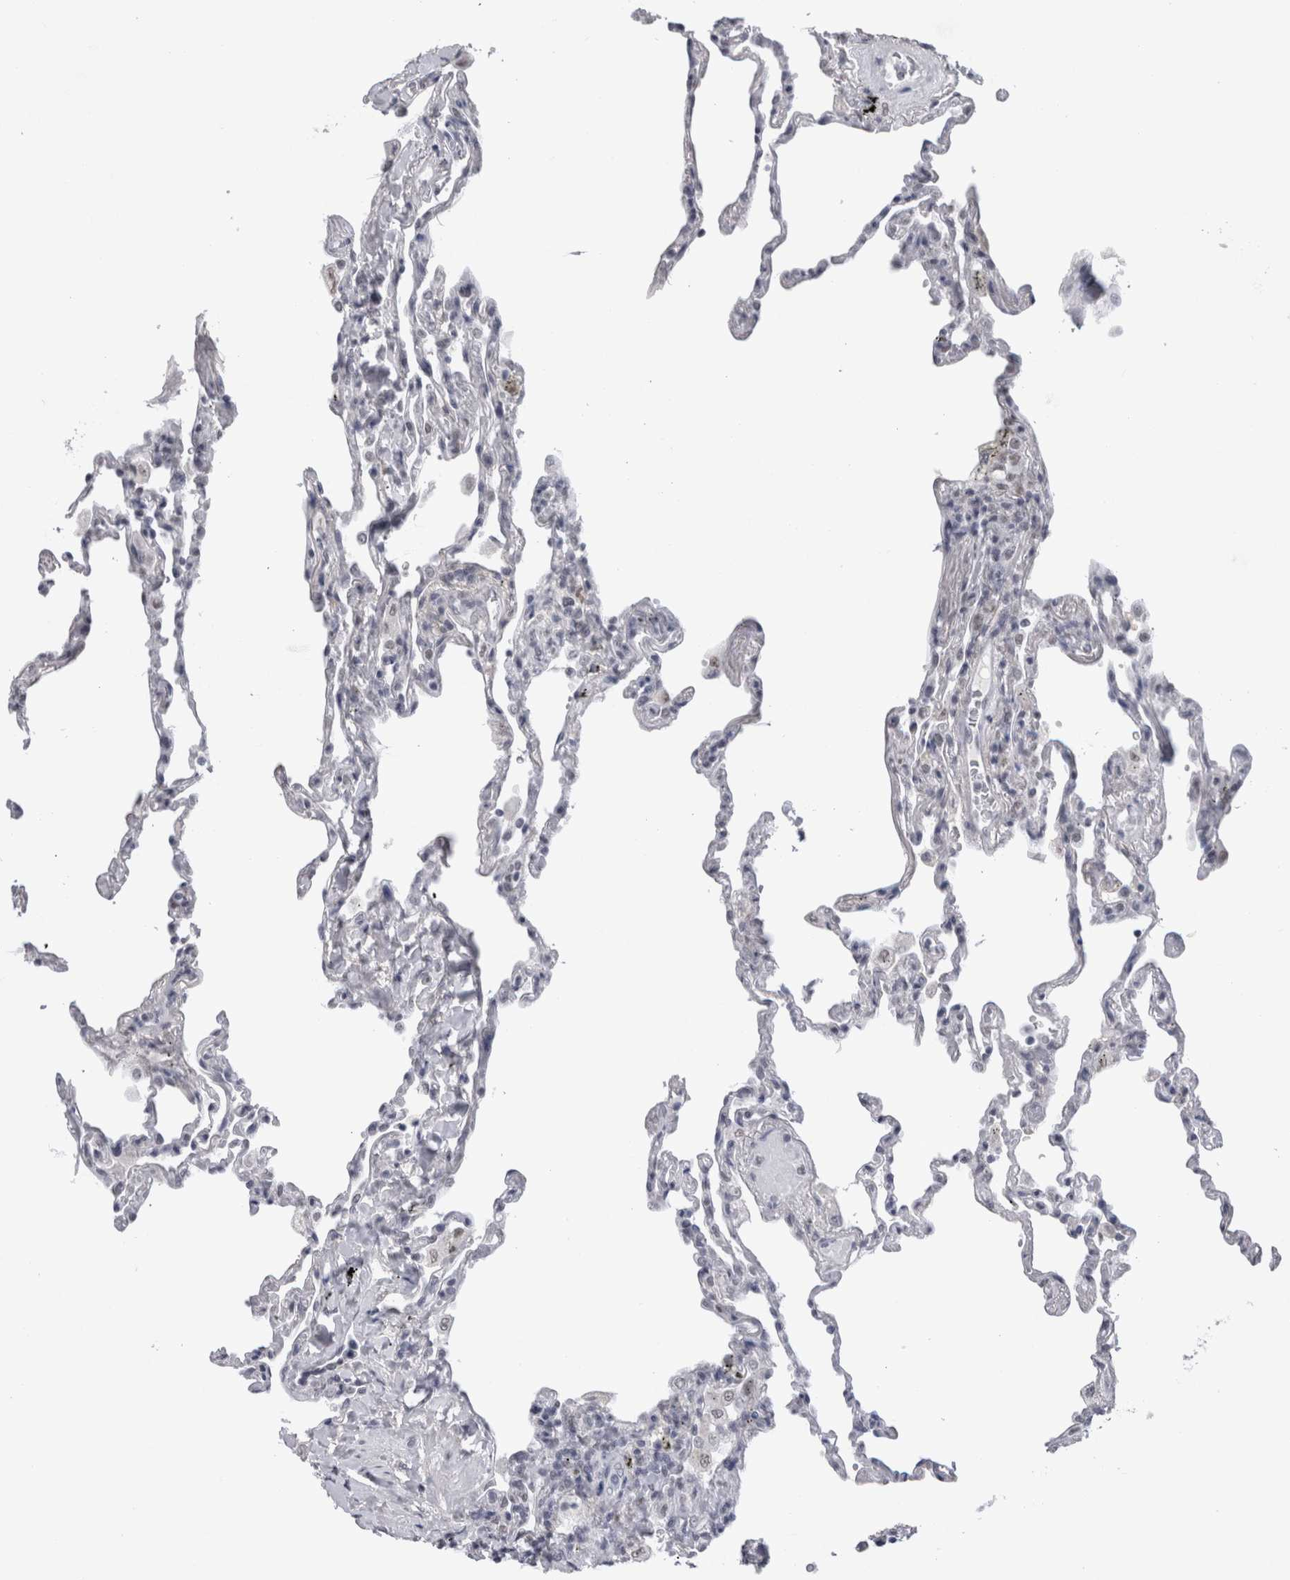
{"staining": {"intensity": "weak", "quantity": "25%-75%", "location": "nuclear"}, "tissue": "lung", "cell_type": "Alveolar cells", "image_type": "normal", "snomed": [{"axis": "morphology", "description": "Normal tissue, NOS"}, {"axis": "topography", "description": "Lung"}], "caption": "This photomicrograph exhibits immunohistochemistry (IHC) staining of normal human lung, with low weak nuclear staining in about 25%-75% of alveolar cells.", "gene": "API5", "patient": {"sex": "male", "age": 59}}